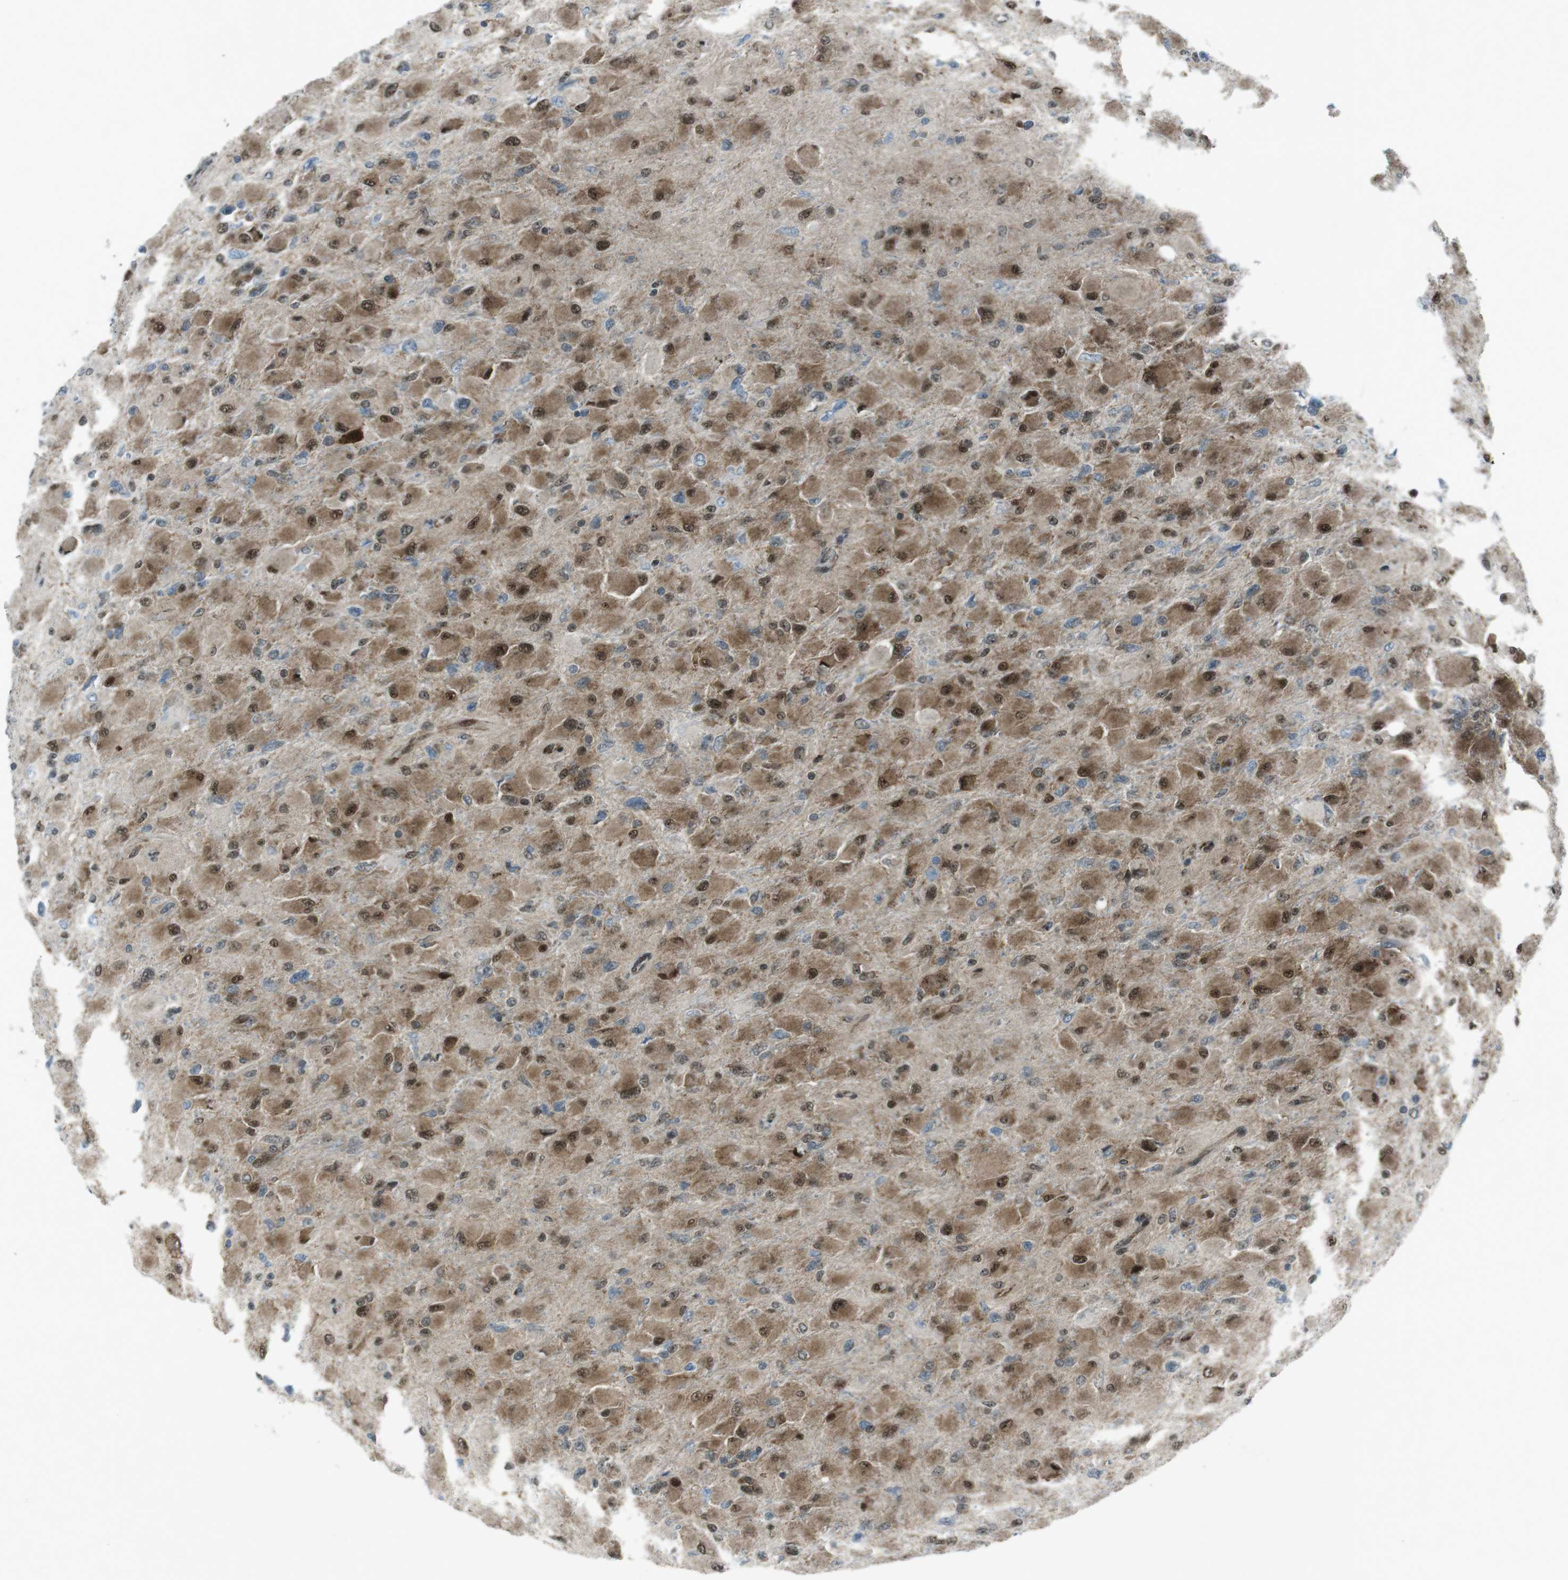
{"staining": {"intensity": "moderate", "quantity": ">75%", "location": "cytoplasmic/membranous,nuclear"}, "tissue": "glioma", "cell_type": "Tumor cells", "image_type": "cancer", "snomed": [{"axis": "morphology", "description": "Glioma, malignant, High grade"}, {"axis": "topography", "description": "Cerebral cortex"}], "caption": "Glioma stained for a protein demonstrates moderate cytoplasmic/membranous and nuclear positivity in tumor cells. (DAB IHC with brightfield microscopy, high magnification).", "gene": "CSNK1D", "patient": {"sex": "female", "age": 36}}